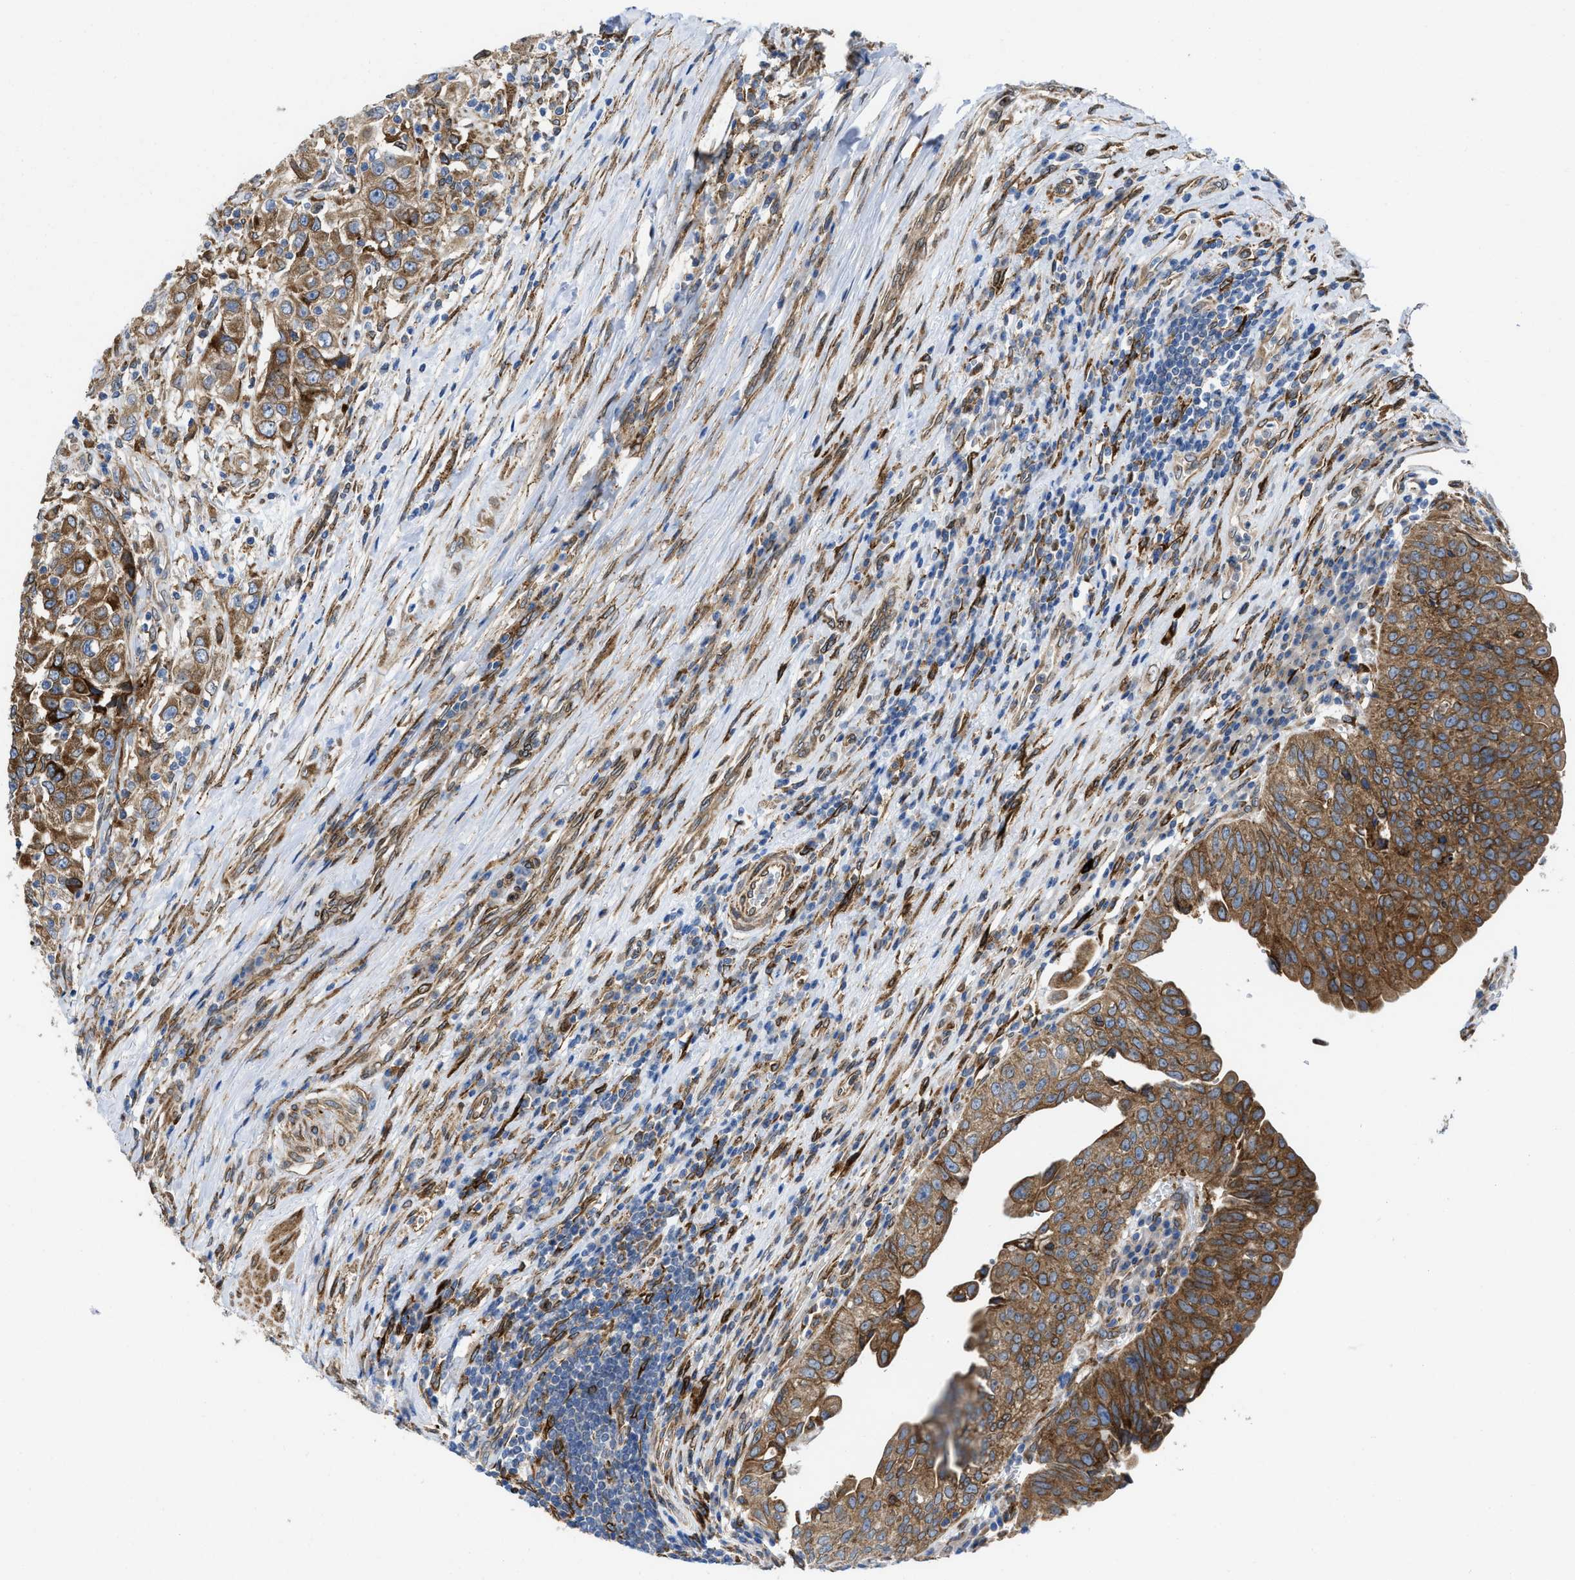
{"staining": {"intensity": "strong", "quantity": ">75%", "location": "cytoplasmic/membranous"}, "tissue": "urothelial cancer", "cell_type": "Tumor cells", "image_type": "cancer", "snomed": [{"axis": "morphology", "description": "Urothelial carcinoma, High grade"}, {"axis": "topography", "description": "Urinary bladder"}], "caption": "A histopathology image of urothelial cancer stained for a protein shows strong cytoplasmic/membranous brown staining in tumor cells. (DAB IHC, brown staining for protein, blue staining for nuclei).", "gene": "ERLIN2", "patient": {"sex": "female", "age": 80}}